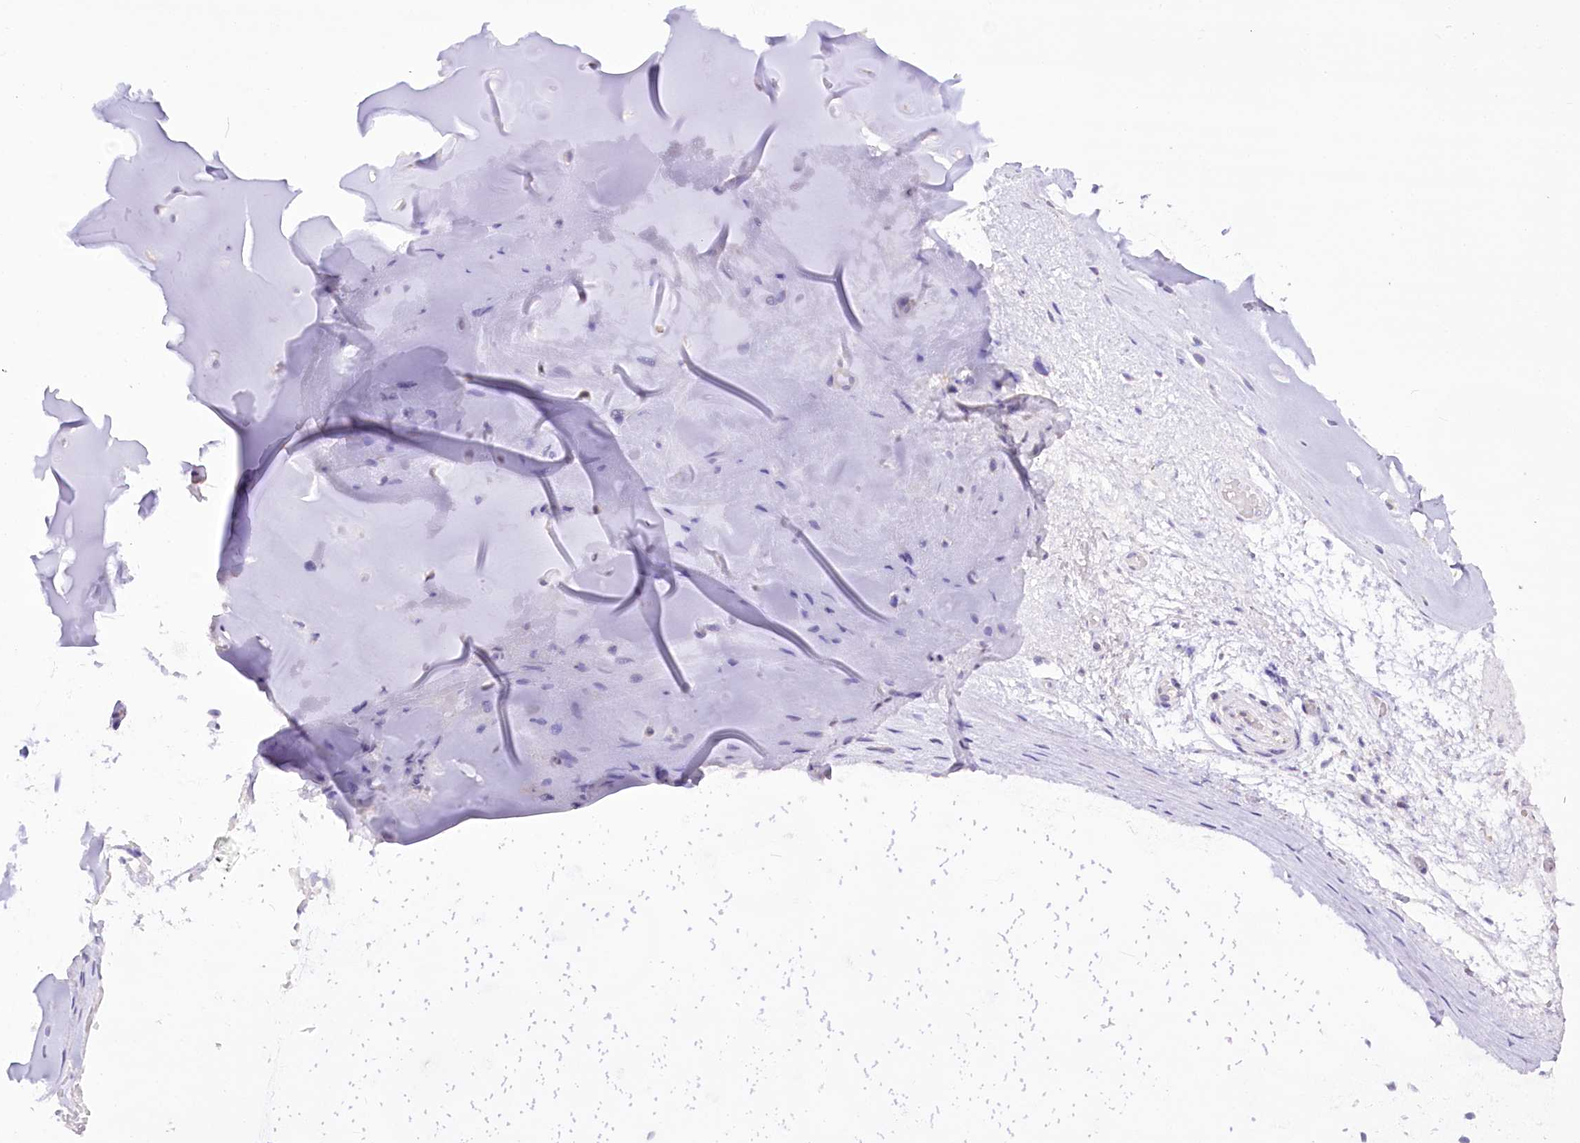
{"staining": {"intensity": "negative", "quantity": "none", "location": "none"}, "tissue": "adipose tissue", "cell_type": "Adipocytes", "image_type": "normal", "snomed": [{"axis": "morphology", "description": "Normal tissue, NOS"}, {"axis": "morphology", "description": "Basal cell carcinoma"}, {"axis": "topography", "description": "Cartilage tissue"}, {"axis": "topography", "description": "Nasopharynx"}, {"axis": "topography", "description": "Oral tissue"}], "caption": "This is an immunohistochemistry micrograph of benign adipose tissue. There is no staining in adipocytes.", "gene": "DPYD", "patient": {"sex": "female", "age": 77}}